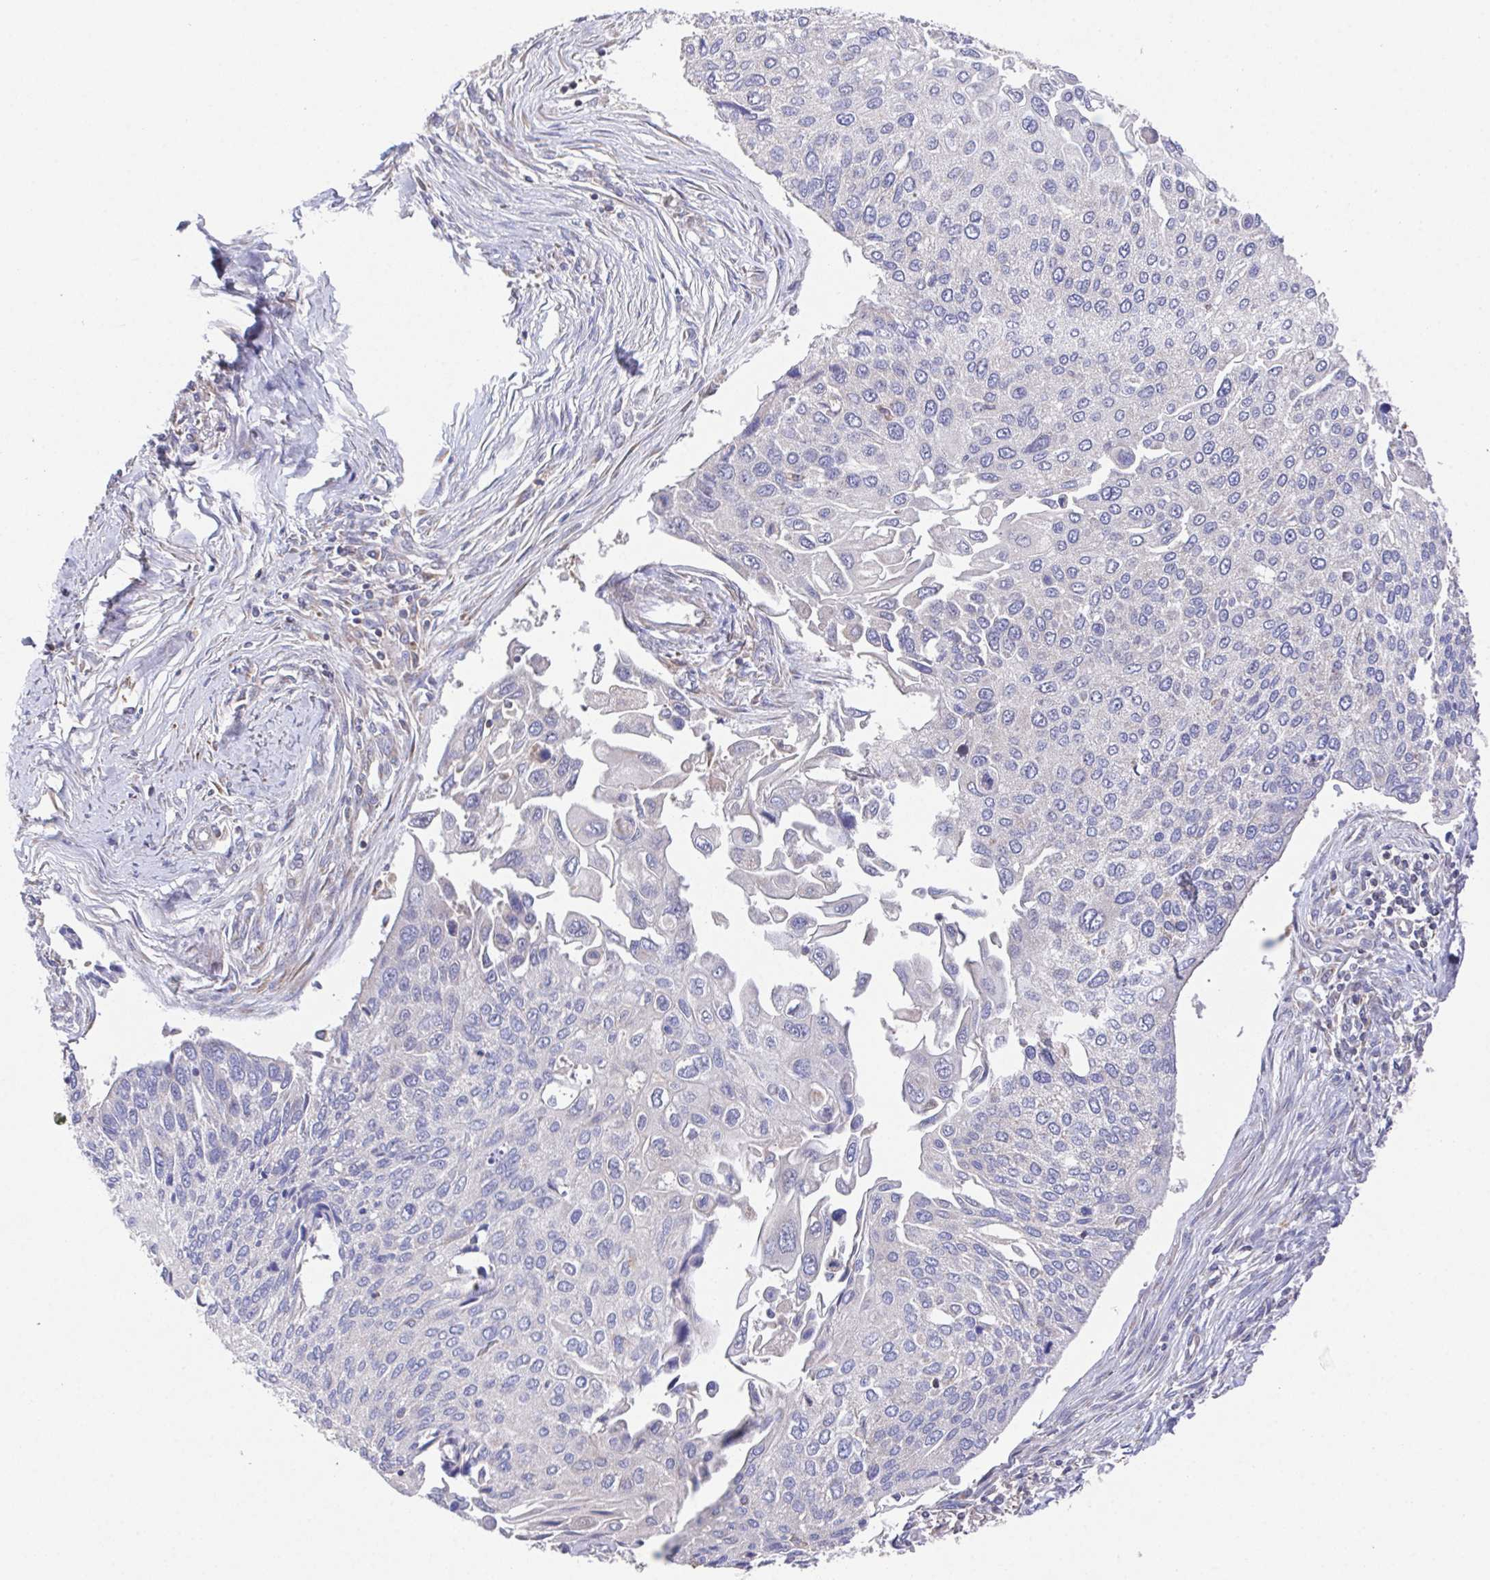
{"staining": {"intensity": "negative", "quantity": "none", "location": "none"}, "tissue": "lung cancer", "cell_type": "Tumor cells", "image_type": "cancer", "snomed": [{"axis": "morphology", "description": "Squamous cell carcinoma, NOS"}, {"axis": "morphology", "description": "Squamous cell carcinoma, metastatic, NOS"}, {"axis": "topography", "description": "Lung"}], "caption": "Lung cancer stained for a protein using immunohistochemistry (IHC) shows no staining tumor cells.", "gene": "FAM241A", "patient": {"sex": "male", "age": 63}}